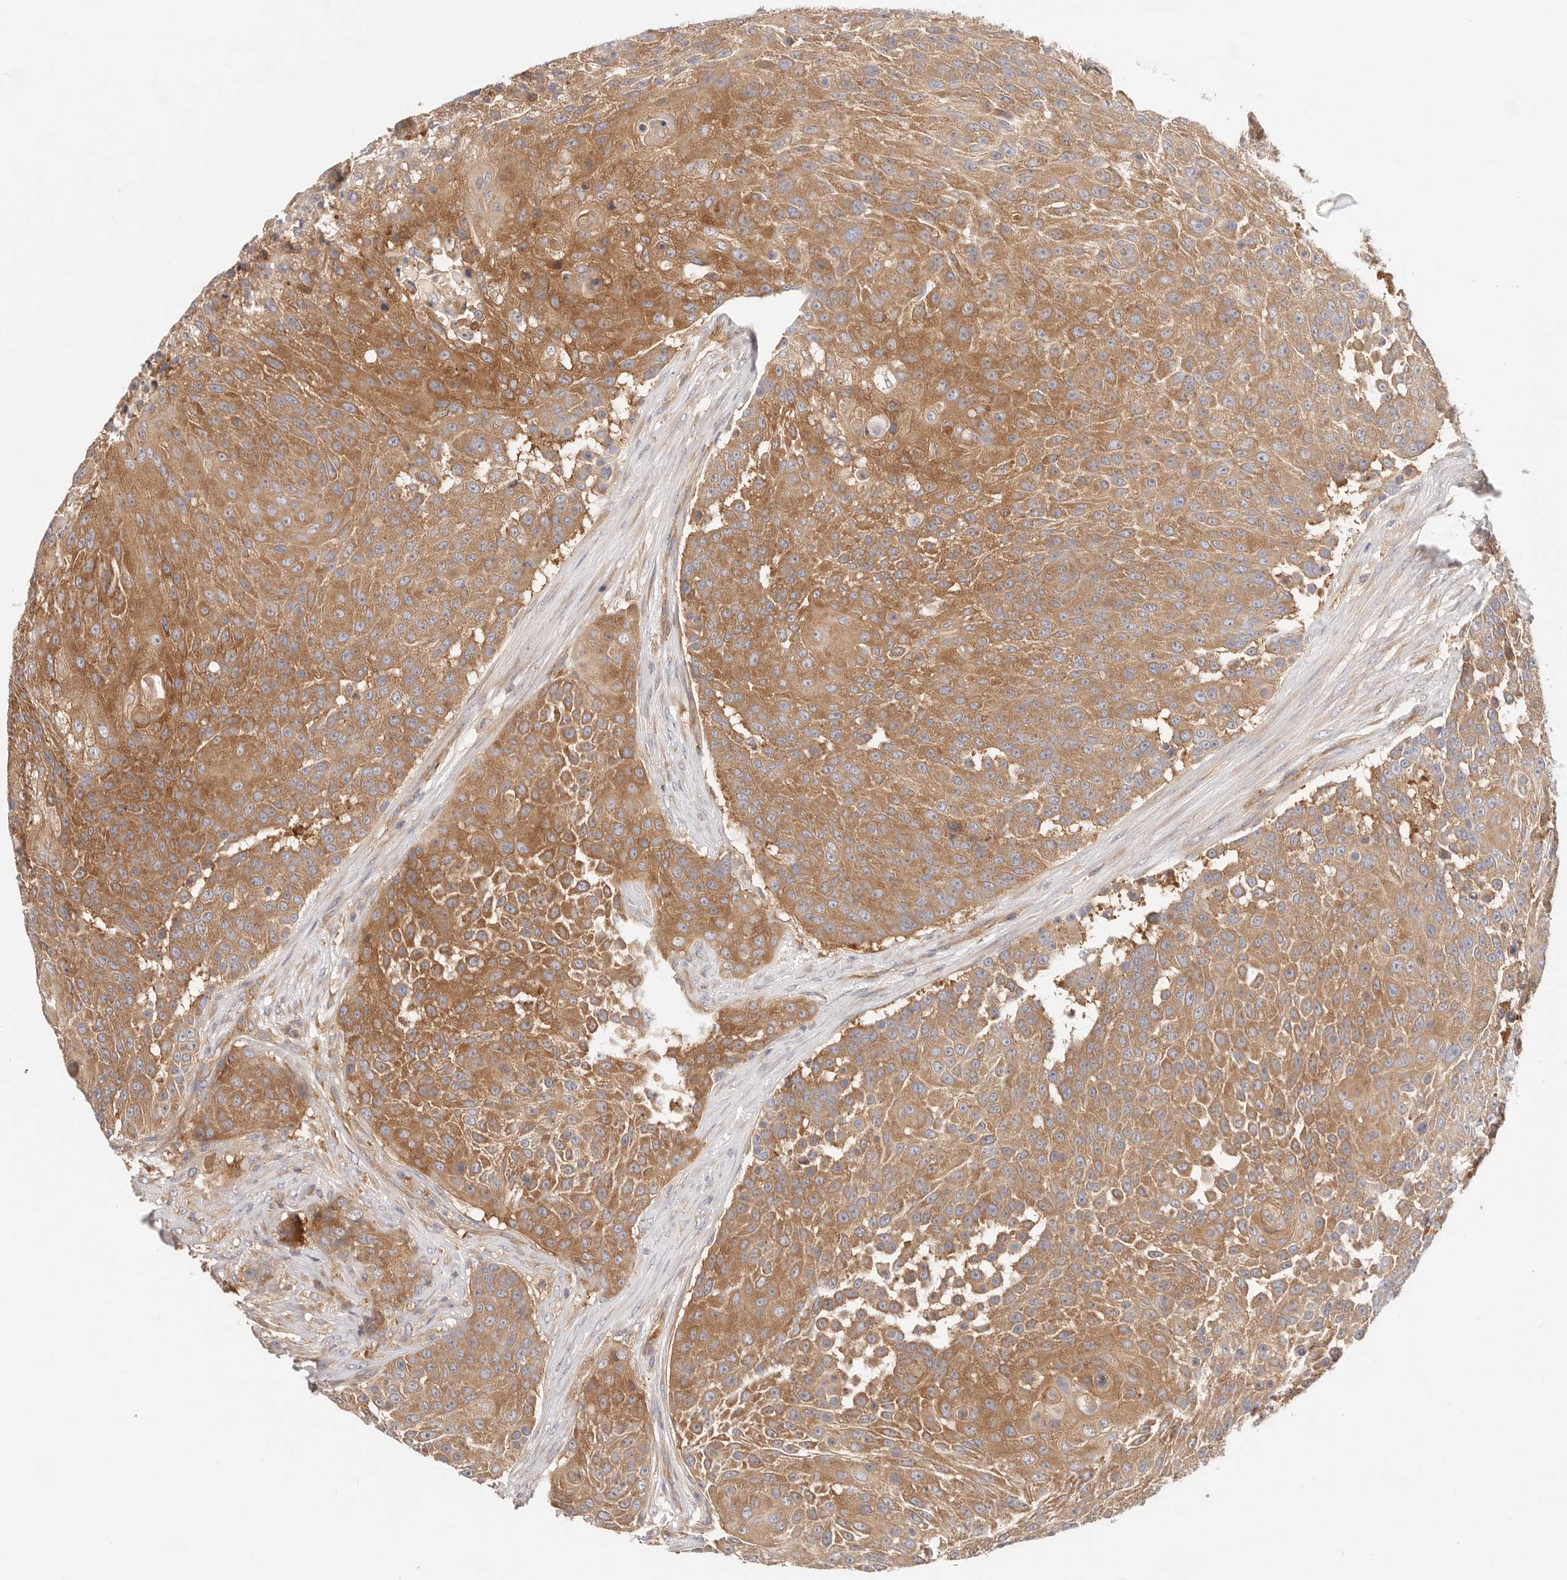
{"staining": {"intensity": "strong", "quantity": ">75%", "location": "cytoplasmic/membranous"}, "tissue": "urothelial cancer", "cell_type": "Tumor cells", "image_type": "cancer", "snomed": [{"axis": "morphology", "description": "Urothelial carcinoma, High grade"}, {"axis": "topography", "description": "Urinary bladder"}], "caption": "Human high-grade urothelial carcinoma stained for a protein (brown) exhibits strong cytoplasmic/membranous positive expression in about >75% of tumor cells.", "gene": "KCMF1", "patient": {"sex": "female", "age": 63}}